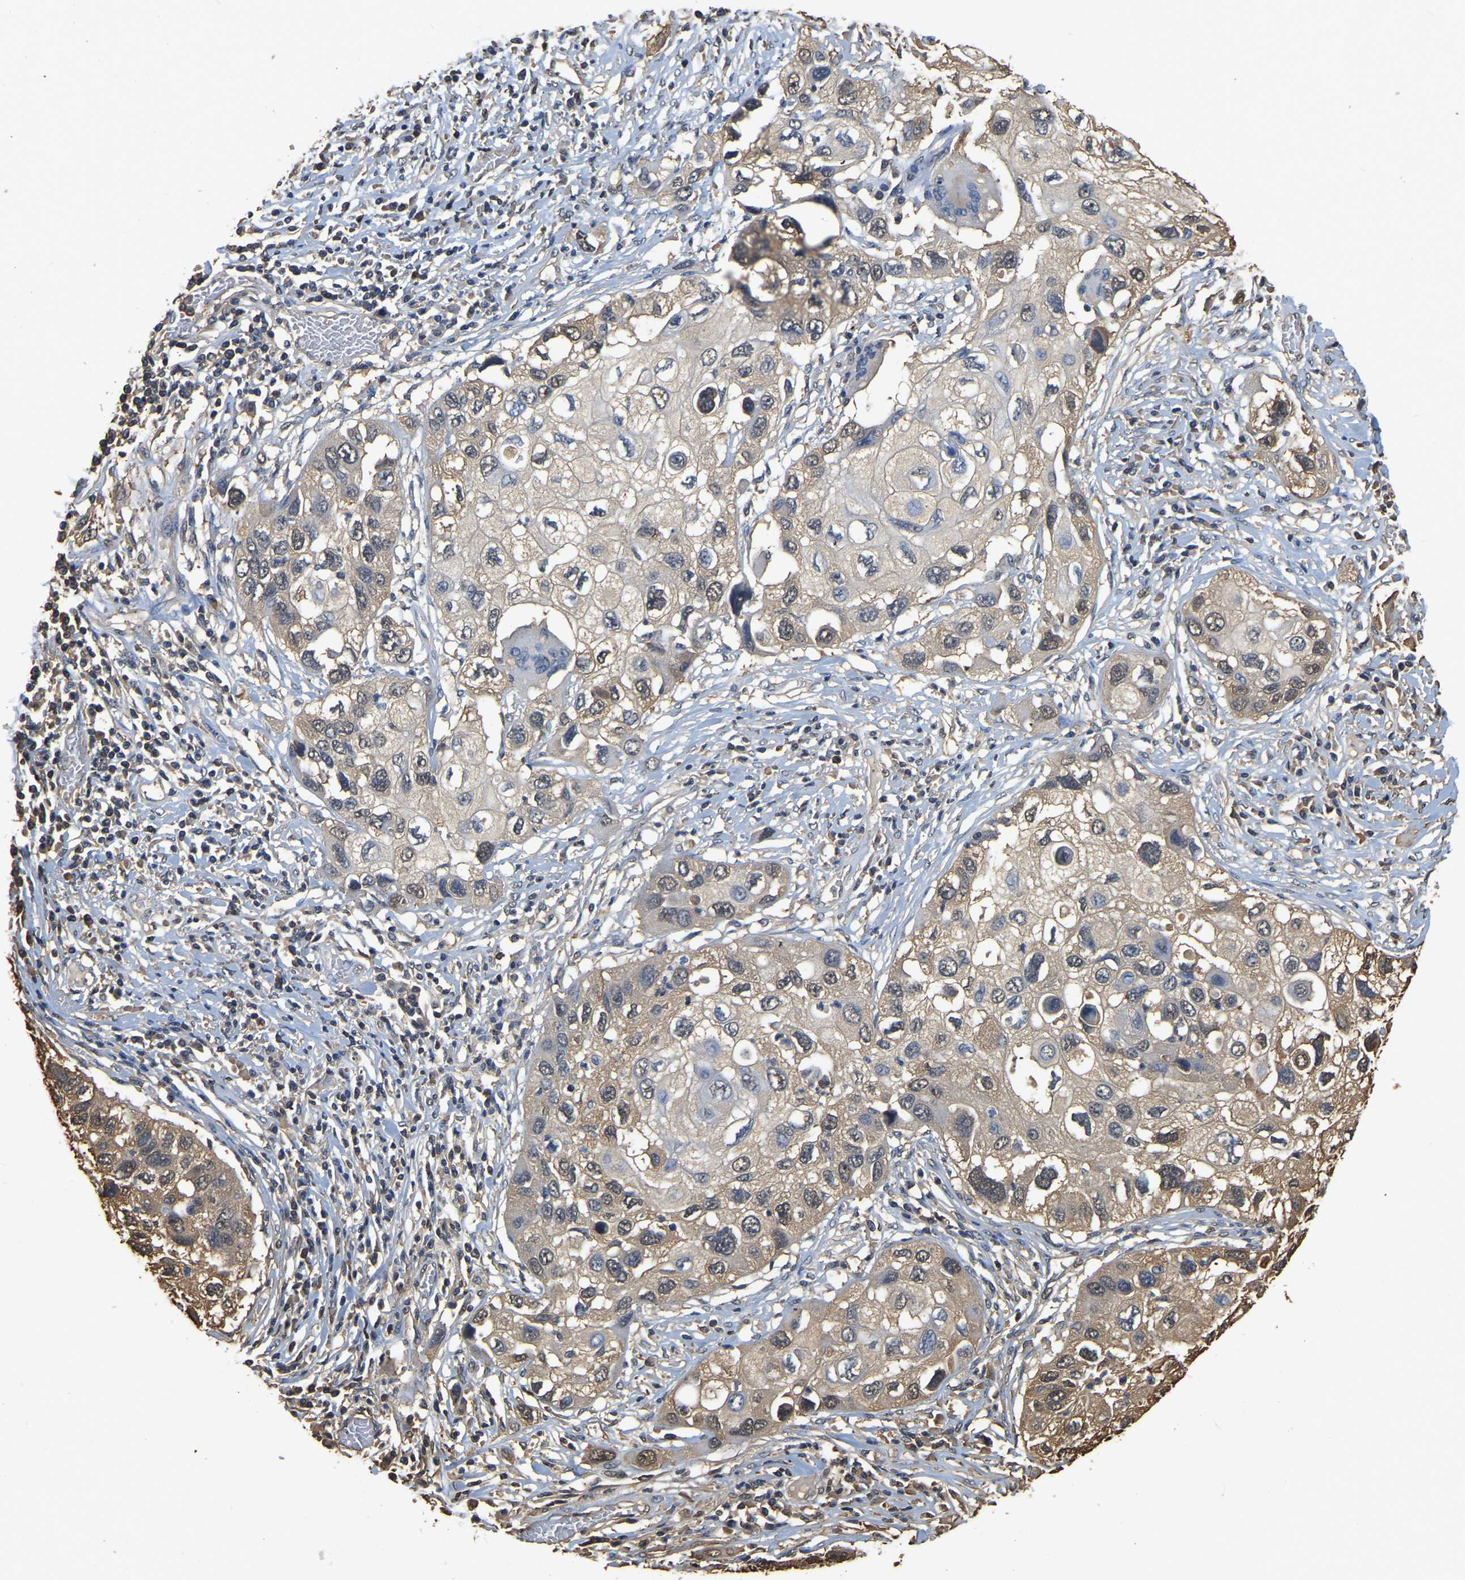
{"staining": {"intensity": "weak", "quantity": ">75%", "location": "cytoplasmic/membranous"}, "tissue": "lung cancer", "cell_type": "Tumor cells", "image_type": "cancer", "snomed": [{"axis": "morphology", "description": "Squamous cell carcinoma, NOS"}, {"axis": "topography", "description": "Lung"}], "caption": "Brown immunohistochemical staining in lung cancer (squamous cell carcinoma) displays weak cytoplasmic/membranous expression in about >75% of tumor cells.", "gene": "LDHB", "patient": {"sex": "male", "age": 71}}